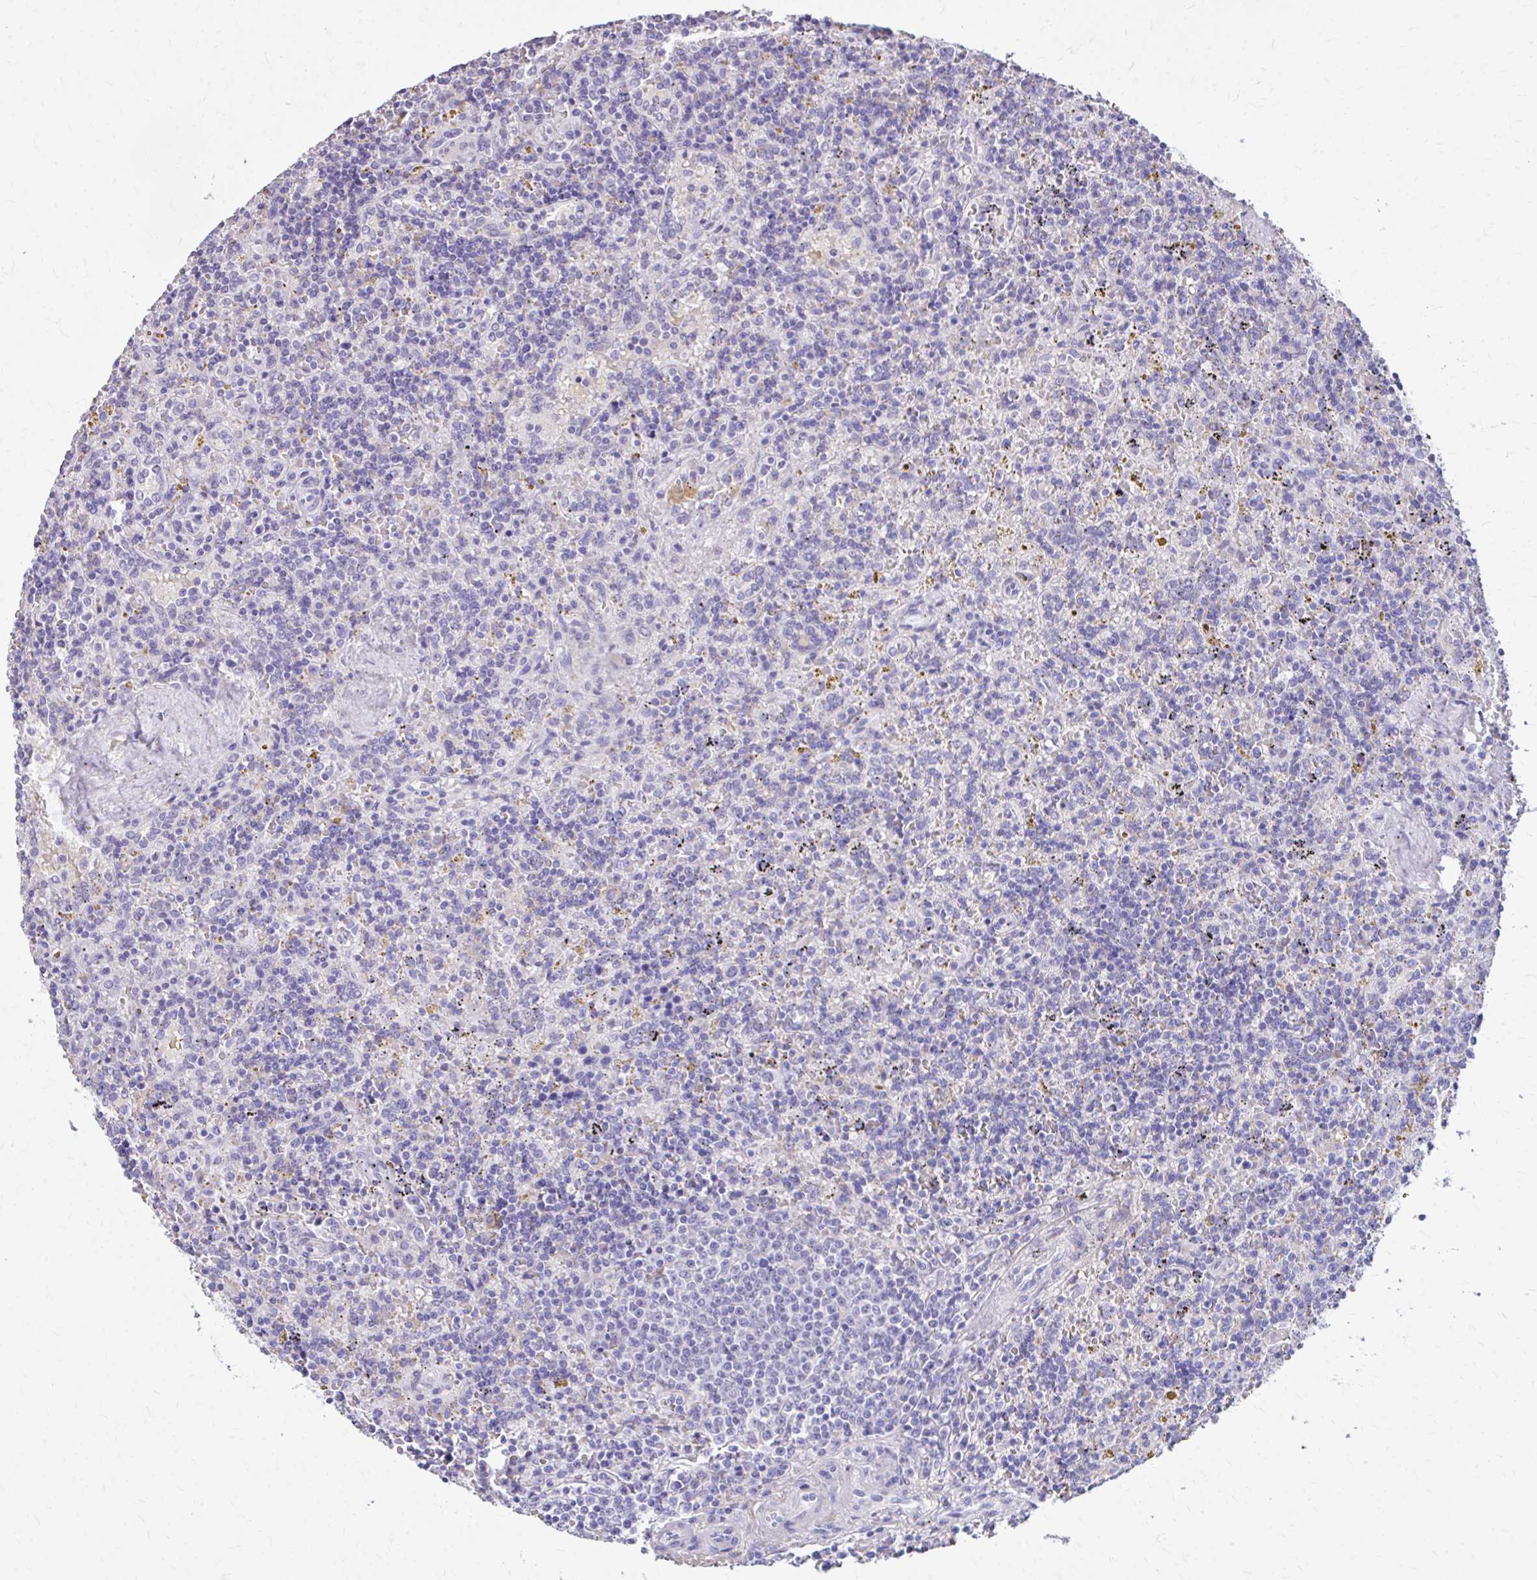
{"staining": {"intensity": "negative", "quantity": "none", "location": "none"}, "tissue": "lymphoma", "cell_type": "Tumor cells", "image_type": "cancer", "snomed": [{"axis": "morphology", "description": "Malignant lymphoma, non-Hodgkin's type, Low grade"}, {"axis": "topography", "description": "Spleen"}], "caption": "DAB immunohistochemical staining of human lymphoma reveals no significant staining in tumor cells.", "gene": "CFH", "patient": {"sex": "male", "age": 67}}